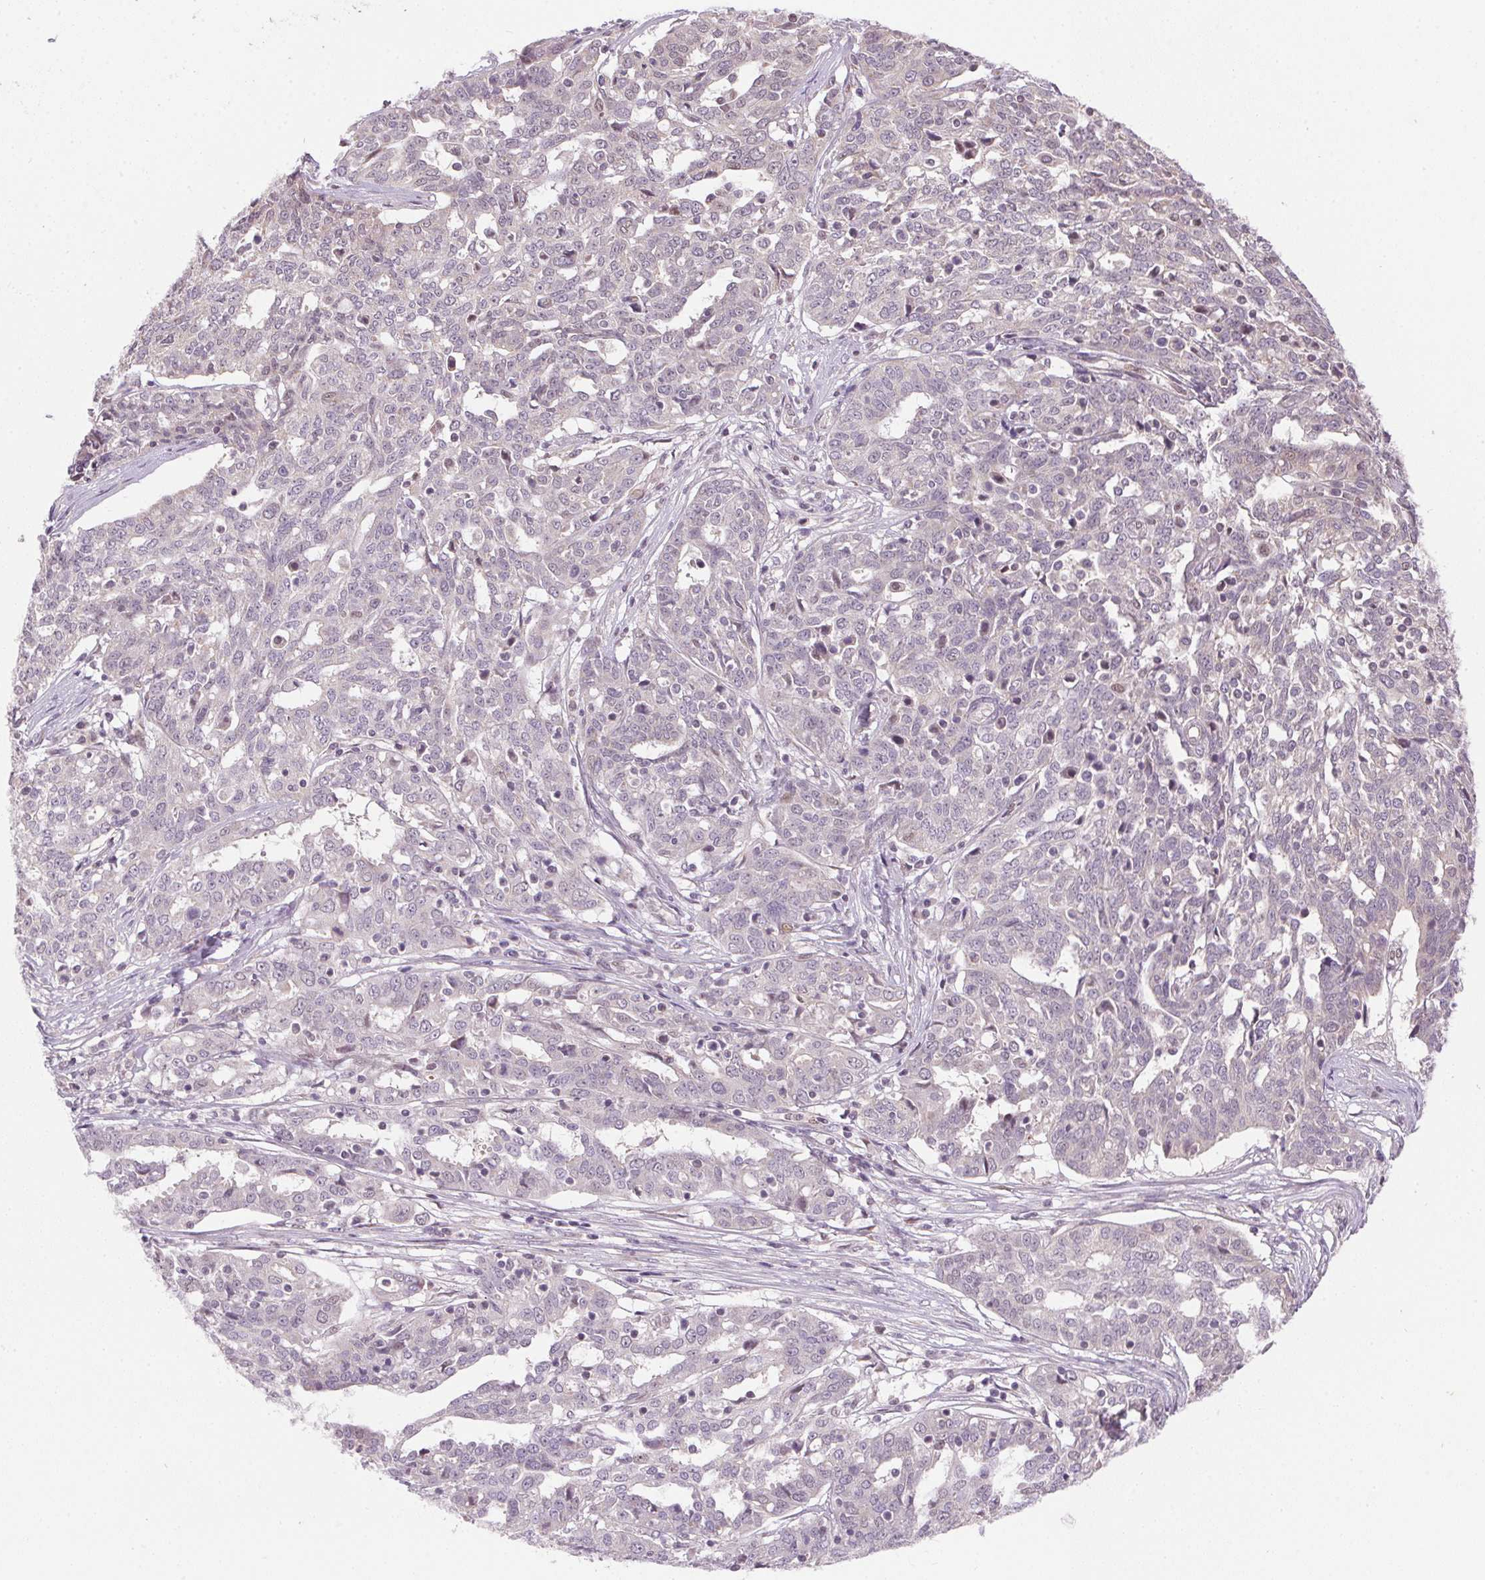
{"staining": {"intensity": "negative", "quantity": "none", "location": "none"}, "tissue": "ovarian cancer", "cell_type": "Tumor cells", "image_type": "cancer", "snomed": [{"axis": "morphology", "description": "Cystadenocarcinoma, serous, NOS"}, {"axis": "topography", "description": "Ovary"}], "caption": "The image demonstrates no staining of tumor cells in ovarian serous cystadenocarcinoma. (DAB (3,3'-diaminobenzidine) immunohistochemistry with hematoxylin counter stain).", "gene": "SC5D", "patient": {"sex": "female", "age": 67}}